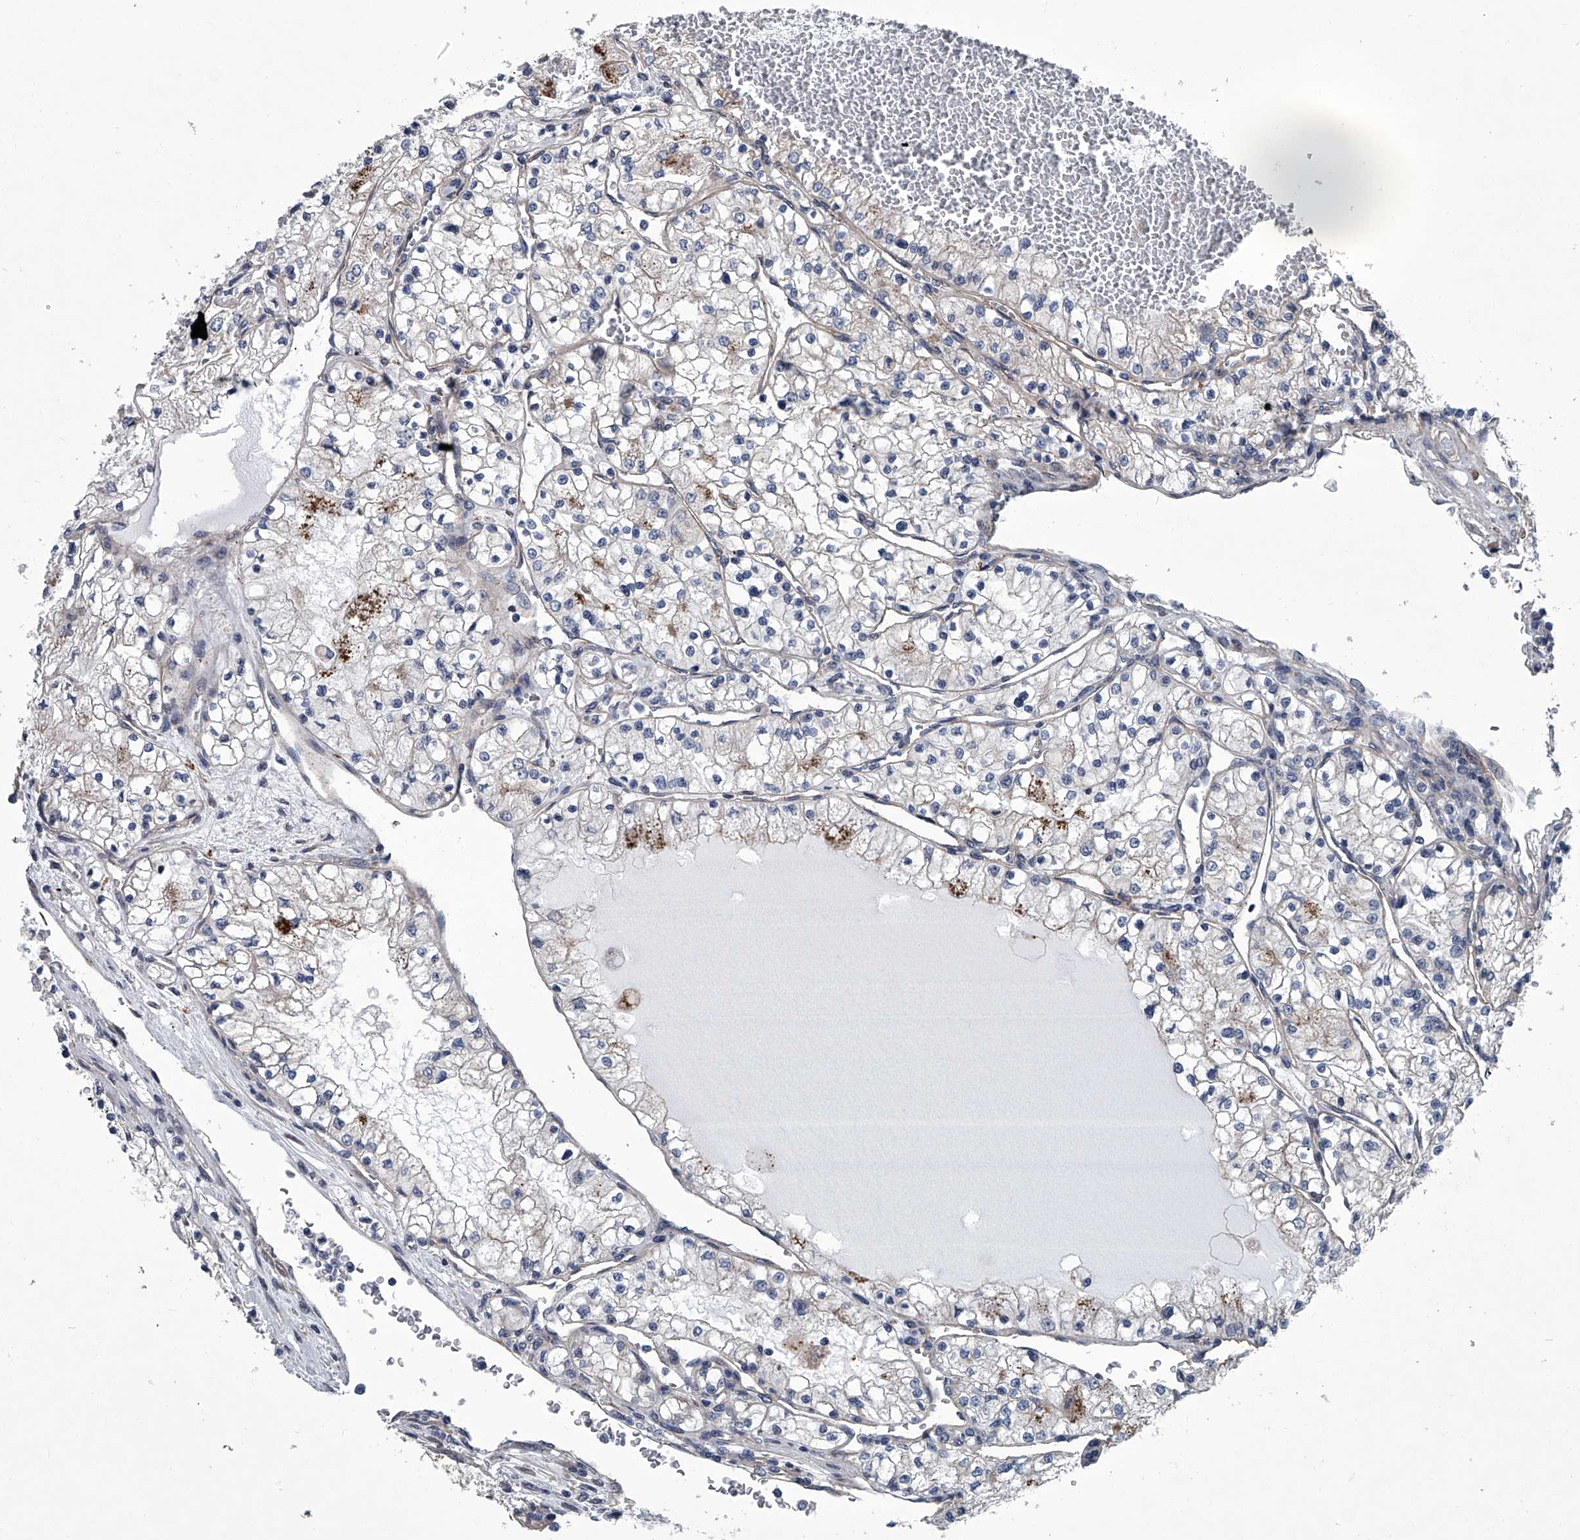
{"staining": {"intensity": "negative", "quantity": "none", "location": "none"}, "tissue": "renal cancer", "cell_type": "Tumor cells", "image_type": "cancer", "snomed": [{"axis": "morphology", "description": "Normal tissue, NOS"}, {"axis": "morphology", "description": "Adenocarcinoma, NOS"}, {"axis": "topography", "description": "Kidney"}], "caption": "The histopathology image shows no staining of tumor cells in renal adenocarcinoma.", "gene": "ABCG1", "patient": {"sex": "male", "age": 68}}